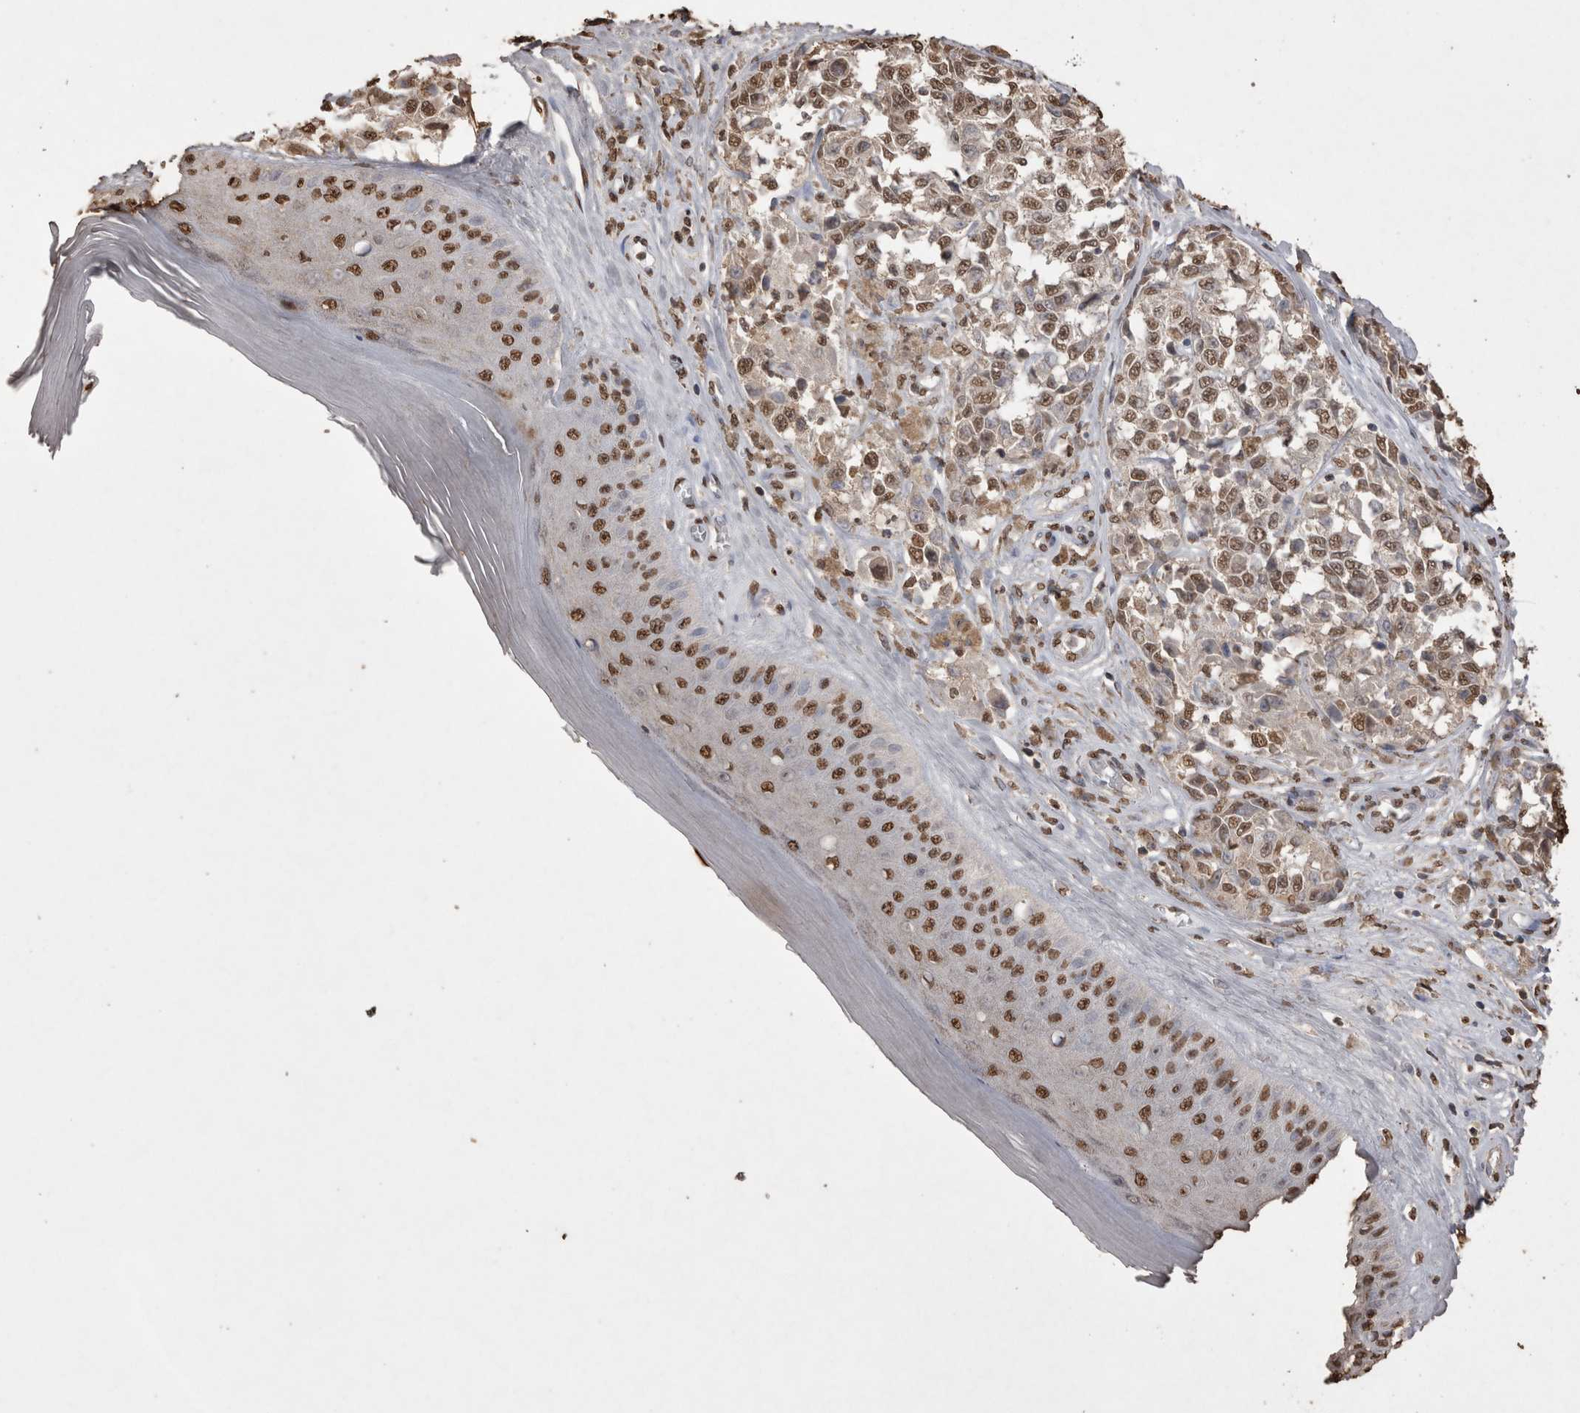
{"staining": {"intensity": "moderate", "quantity": ">75%", "location": "nuclear"}, "tissue": "melanoma", "cell_type": "Tumor cells", "image_type": "cancer", "snomed": [{"axis": "morphology", "description": "Malignant melanoma, NOS"}, {"axis": "topography", "description": "Skin"}], "caption": "A photomicrograph of human malignant melanoma stained for a protein reveals moderate nuclear brown staining in tumor cells.", "gene": "POU5F1", "patient": {"sex": "female", "age": 64}}